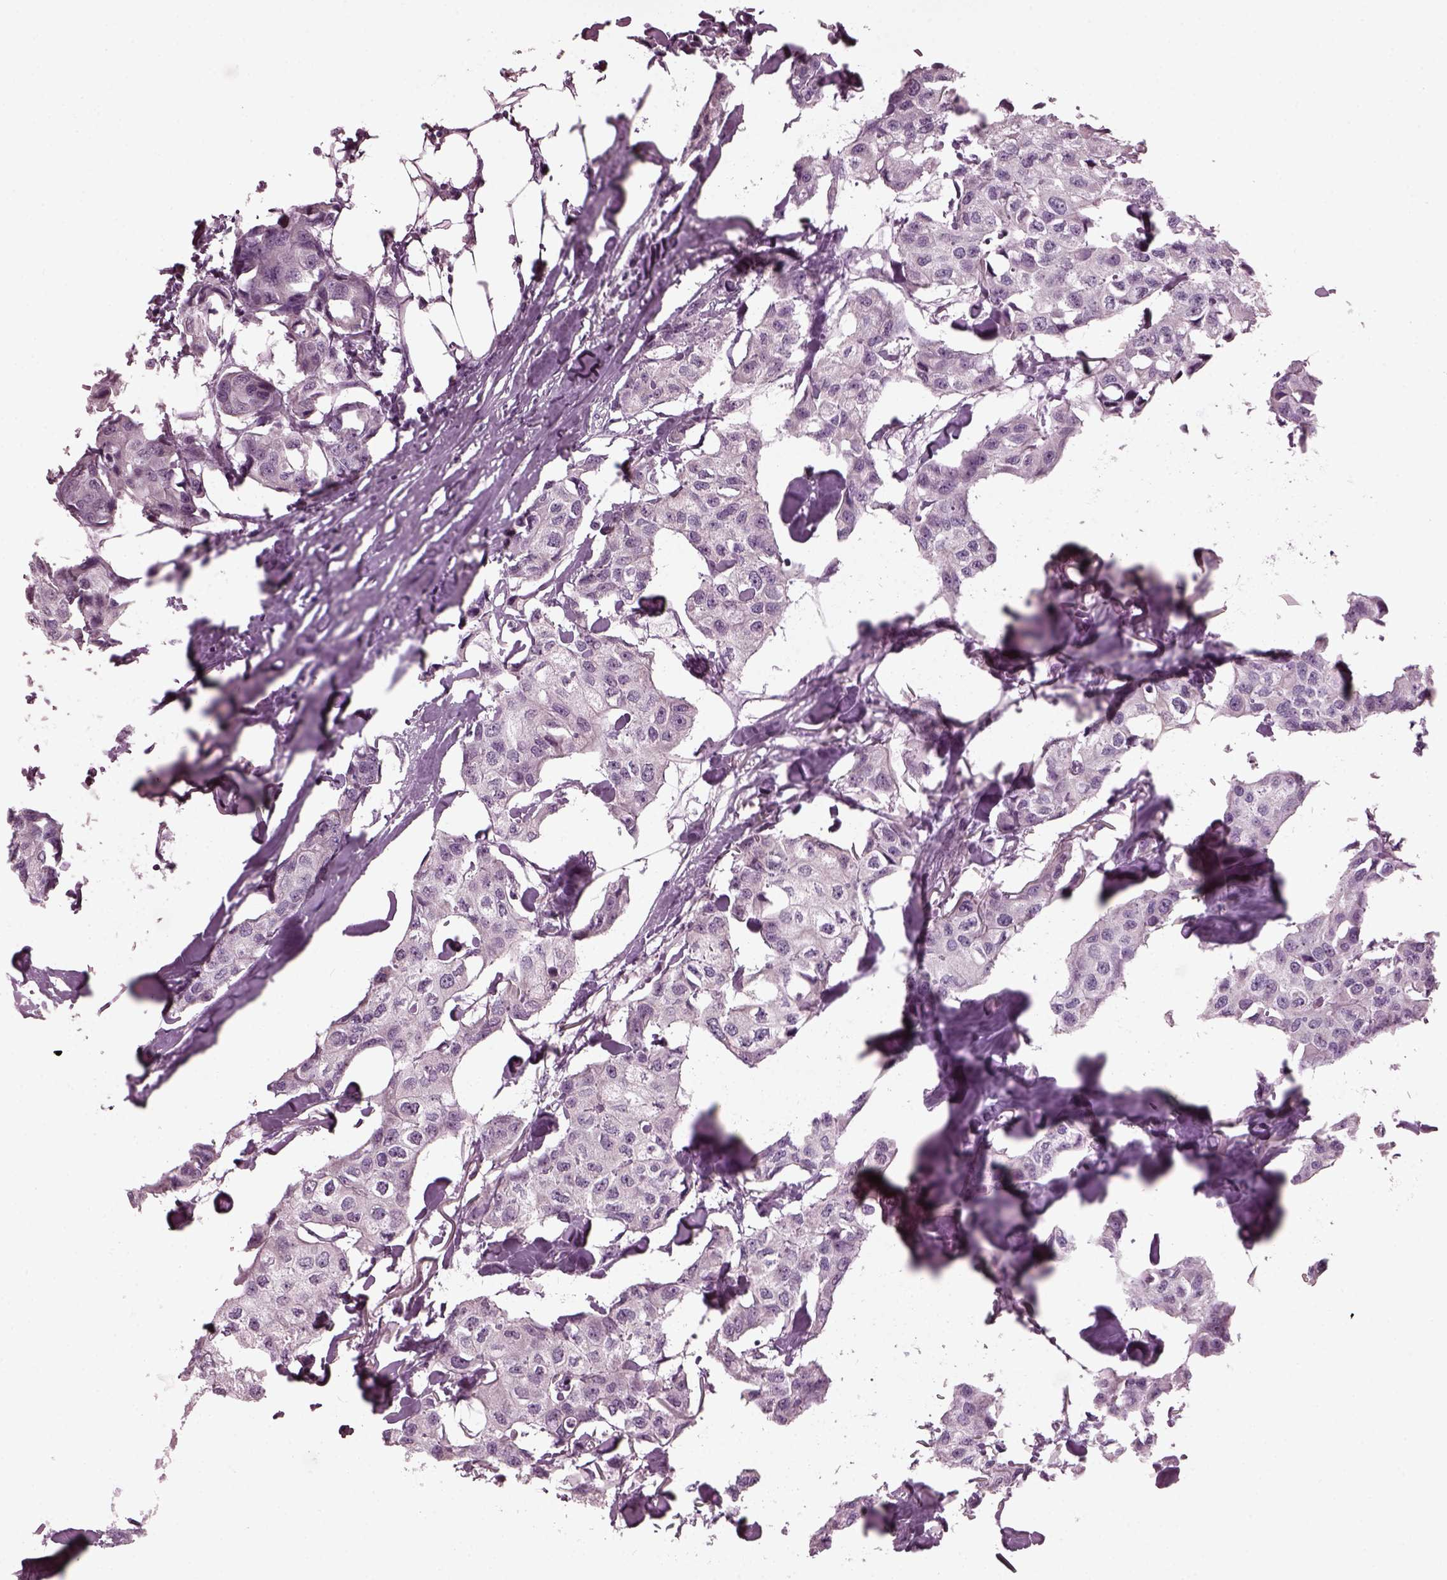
{"staining": {"intensity": "negative", "quantity": "none", "location": "none"}, "tissue": "breast cancer", "cell_type": "Tumor cells", "image_type": "cancer", "snomed": [{"axis": "morphology", "description": "Duct carcinoma"}, {"axis": "topography", "description": "Breast"}], "caption": "Immunohistochemical staining of human breast cancer (invasive ductal carcinoma) demonstrates no significant positivity in tumor cells. (Stains: DAB immunohistochemistry with hematoxylin counter stain, Microscopy: brightfield microscopy at high magnification).", "gene": "CLCN4", "patient": {"sex": "female", "age": 80}}